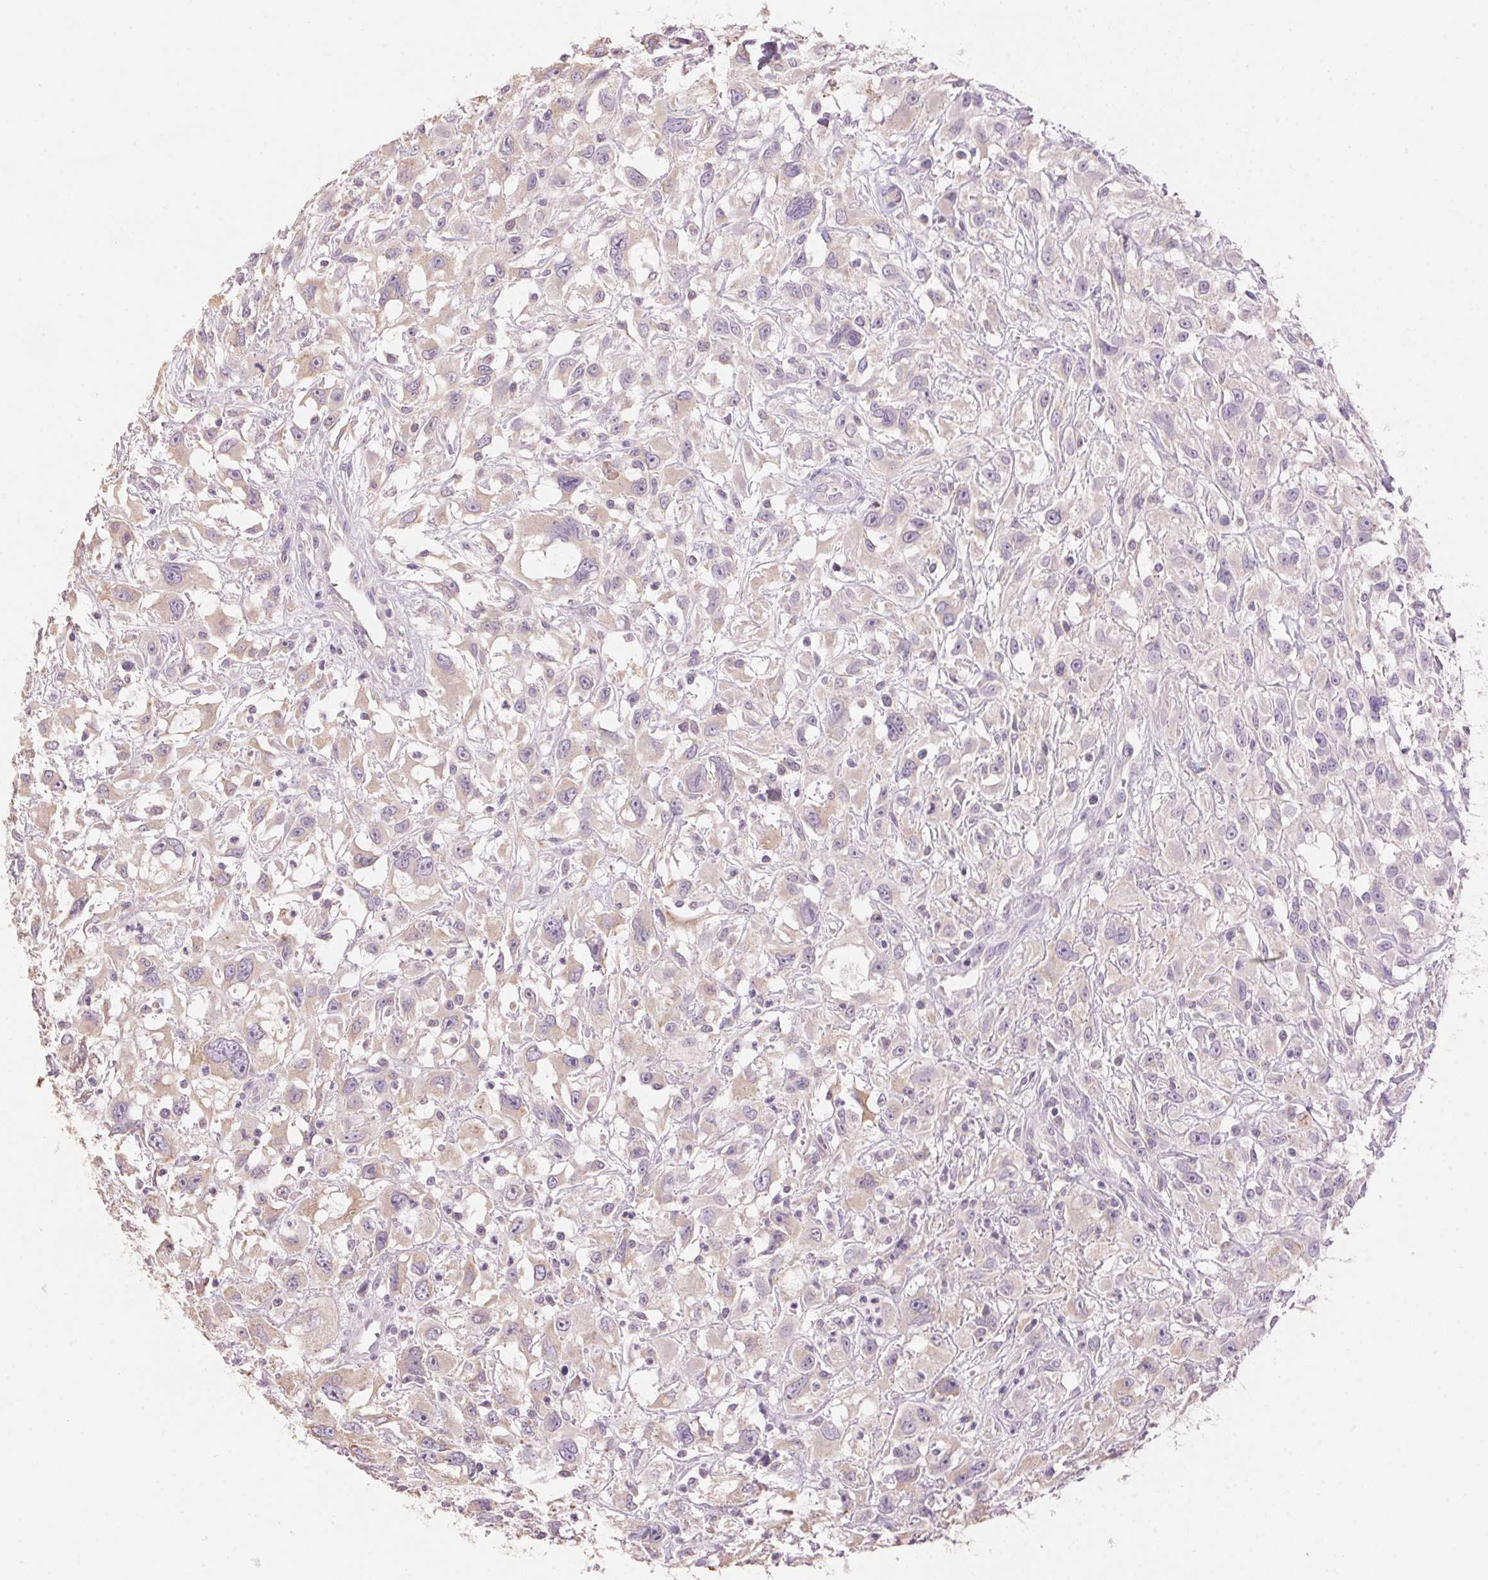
{"staining": {"intensity": "weak", "quantity": "<25%", "location": "cytoplasmic/membranous"}, "tissue": "head and neck cancer", "cell_type": "Tumor cells", "image_type": "cancer", "snomed": [{"axis": "morphology", "description": "Squamous cell carcinoma, NOS"}, {"axis": "morphology", "description": "Squamous cell carcinoma, metastatic, NOS"}, {"axis": "topography", "description": "Oral tissue"}, {"axis": "topography", "description": "Head-Neck"}], "caption": "Head and neck cancer was stained to show a protein in brown. There is no significant staining in tumor cells. Brightfield microscopy of IHC stained with DAB (brown) and hematoxylin (blue), captured at high magnification.", "gene": "LYZL6", "patient": {"sex": "female", "age": 85}}